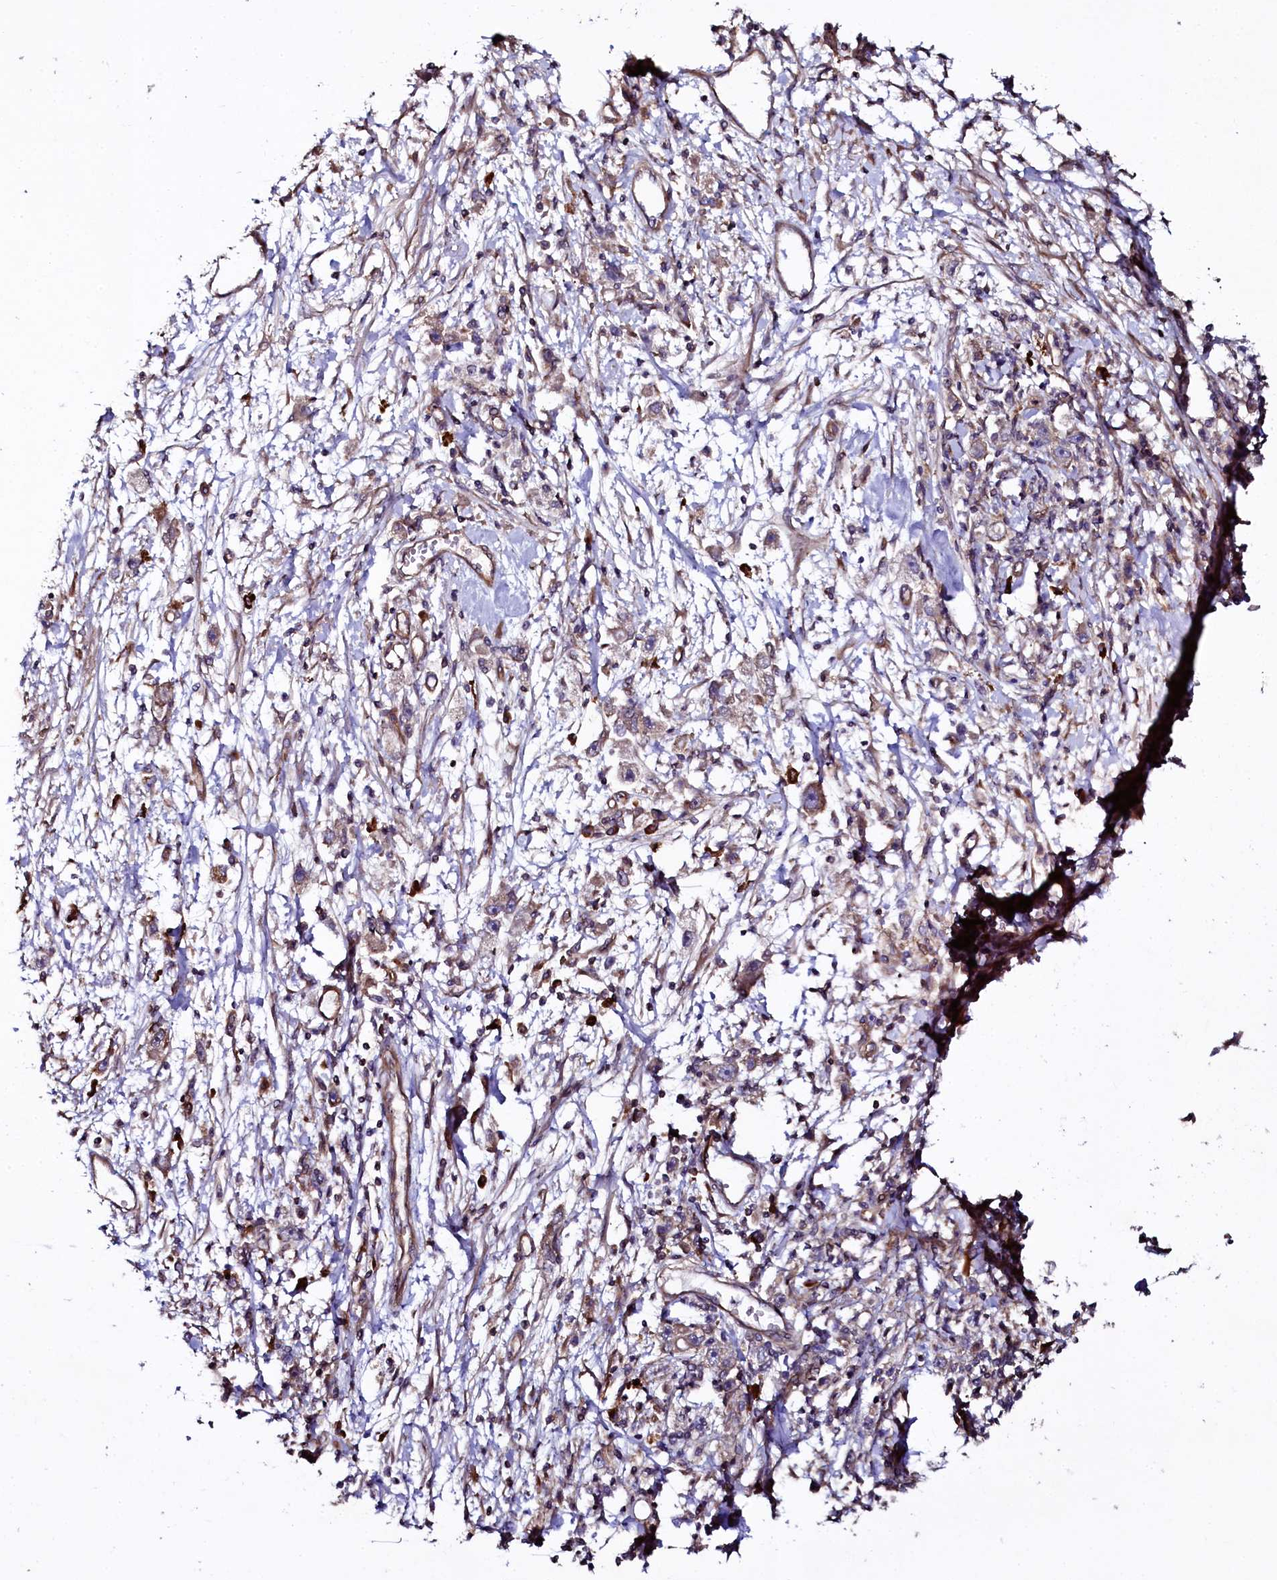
{"staining": {"intensity": "moderate", "quantity": "25%-75%", "location": "cytoplasmic/membranous"}, "tissue": "stomach cancer", "cell_type": "Tumor cells", "image_type": "cancer", "snomed": [{"axis": "morphology", "description": "Adenocarcinoma, NOS"}, {"axis": "topography", "description": "Stomach"}], "caption": "Stomach adenocarcinoma tissue demonstrates moderate cytoplasmic/membranous staining in approximately 25%-75% of tumor cells, visualized by immunohistochemistry.", "gene": "USPL1", "patient": {"sex": "female", "age": 59}}